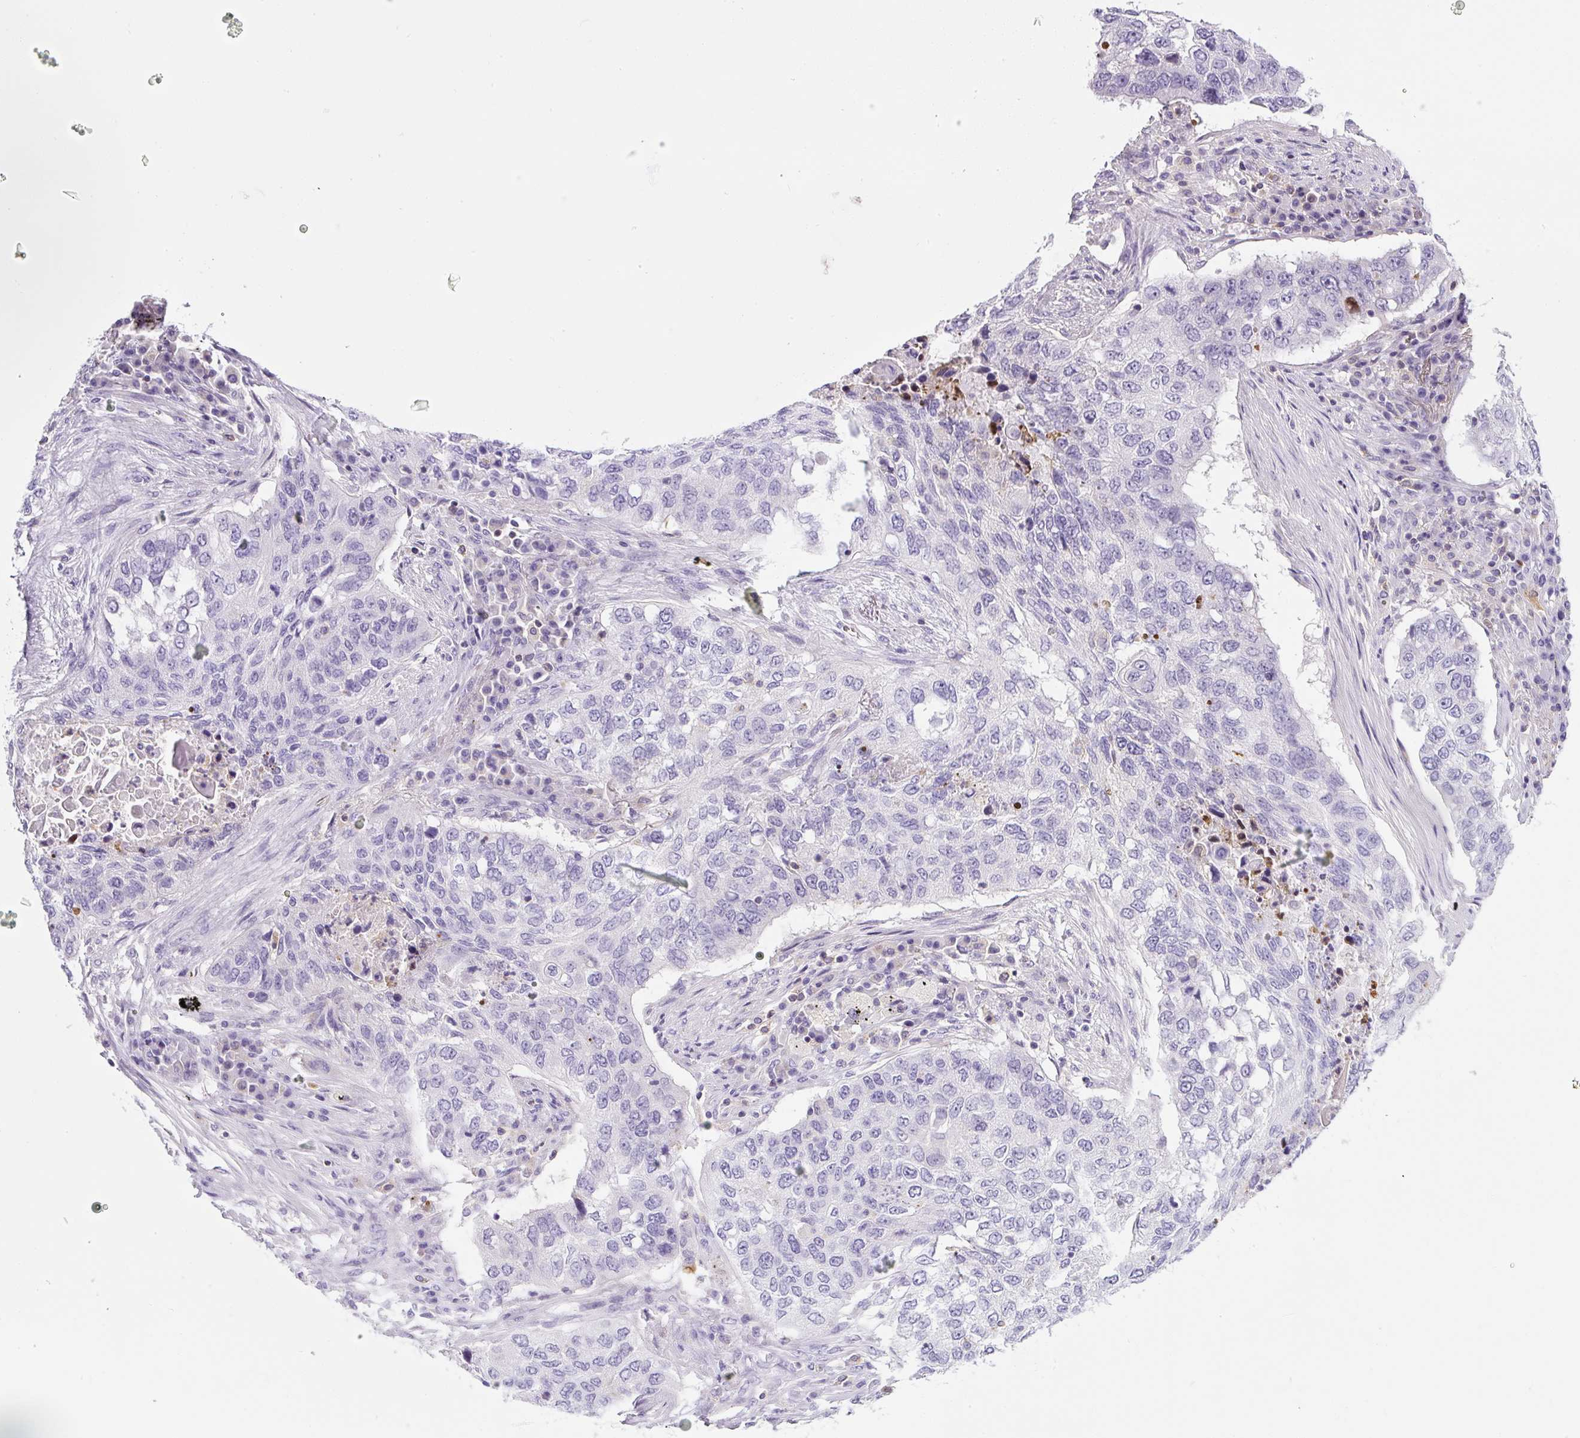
{"staining": {"intensity": "negative", "quantity": "none", "location": "none"}, "tissue": "lung cancer", "cell_type": "Tumor cells", "image_type": "cancer", "snomed": [{"axis": "morphology", "description": "Squamous cell carcinoma, NOS"}, {"axis": "topography", "description": "Lung"}], "caption": "DAB immunohistochemical staining of human lung squamous cell carcinoma demonstrates no significant expression in tumor cells. Nuclei are stained in blue.", "gene": "PIP5KL1", "patient": {"sex": "female", "age": 63}}